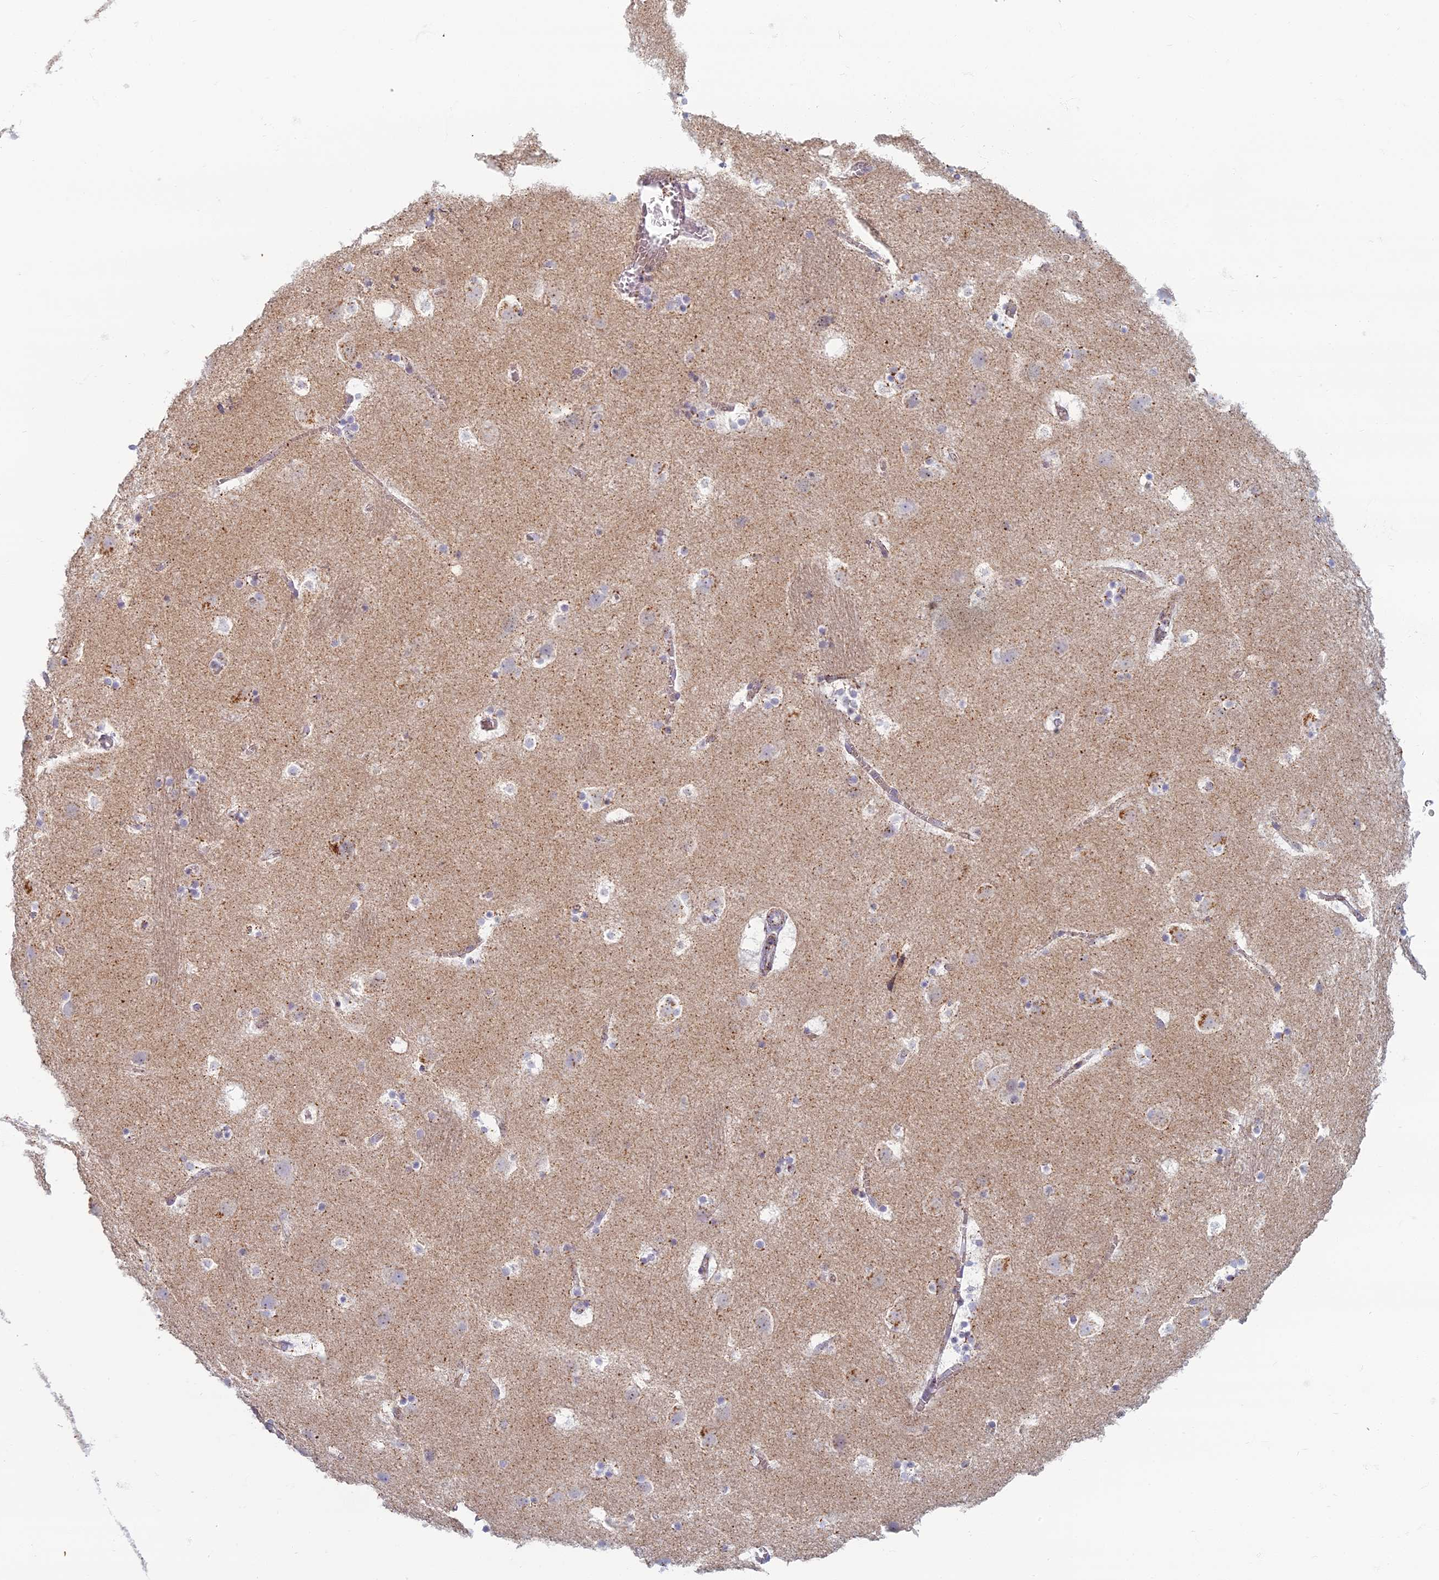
{"staining": {"intensity": "negative", "quantity": "none", "location": "none"}, "tissue": "caudate", "cell_type": "Glial cells", "image_type": "normal", "snomed": [{"axis": "morphology", "description": "Normal tissue, NOS"}, {"axis": "topography", "description": "Lateral ventricle wall"}], "caption": "DAB (3,3'-diaminobenzidine) immunohistochemical staining of normal caudate exhibits no significant positivity in glial cells. (Brightfield microscopy of DAB (3,3'-diaminobenzidine) immunohistochemistry (IHC) at high magnification).", "gene": "CHMP4B", "patient": {"sex": "male", "age": 45}}